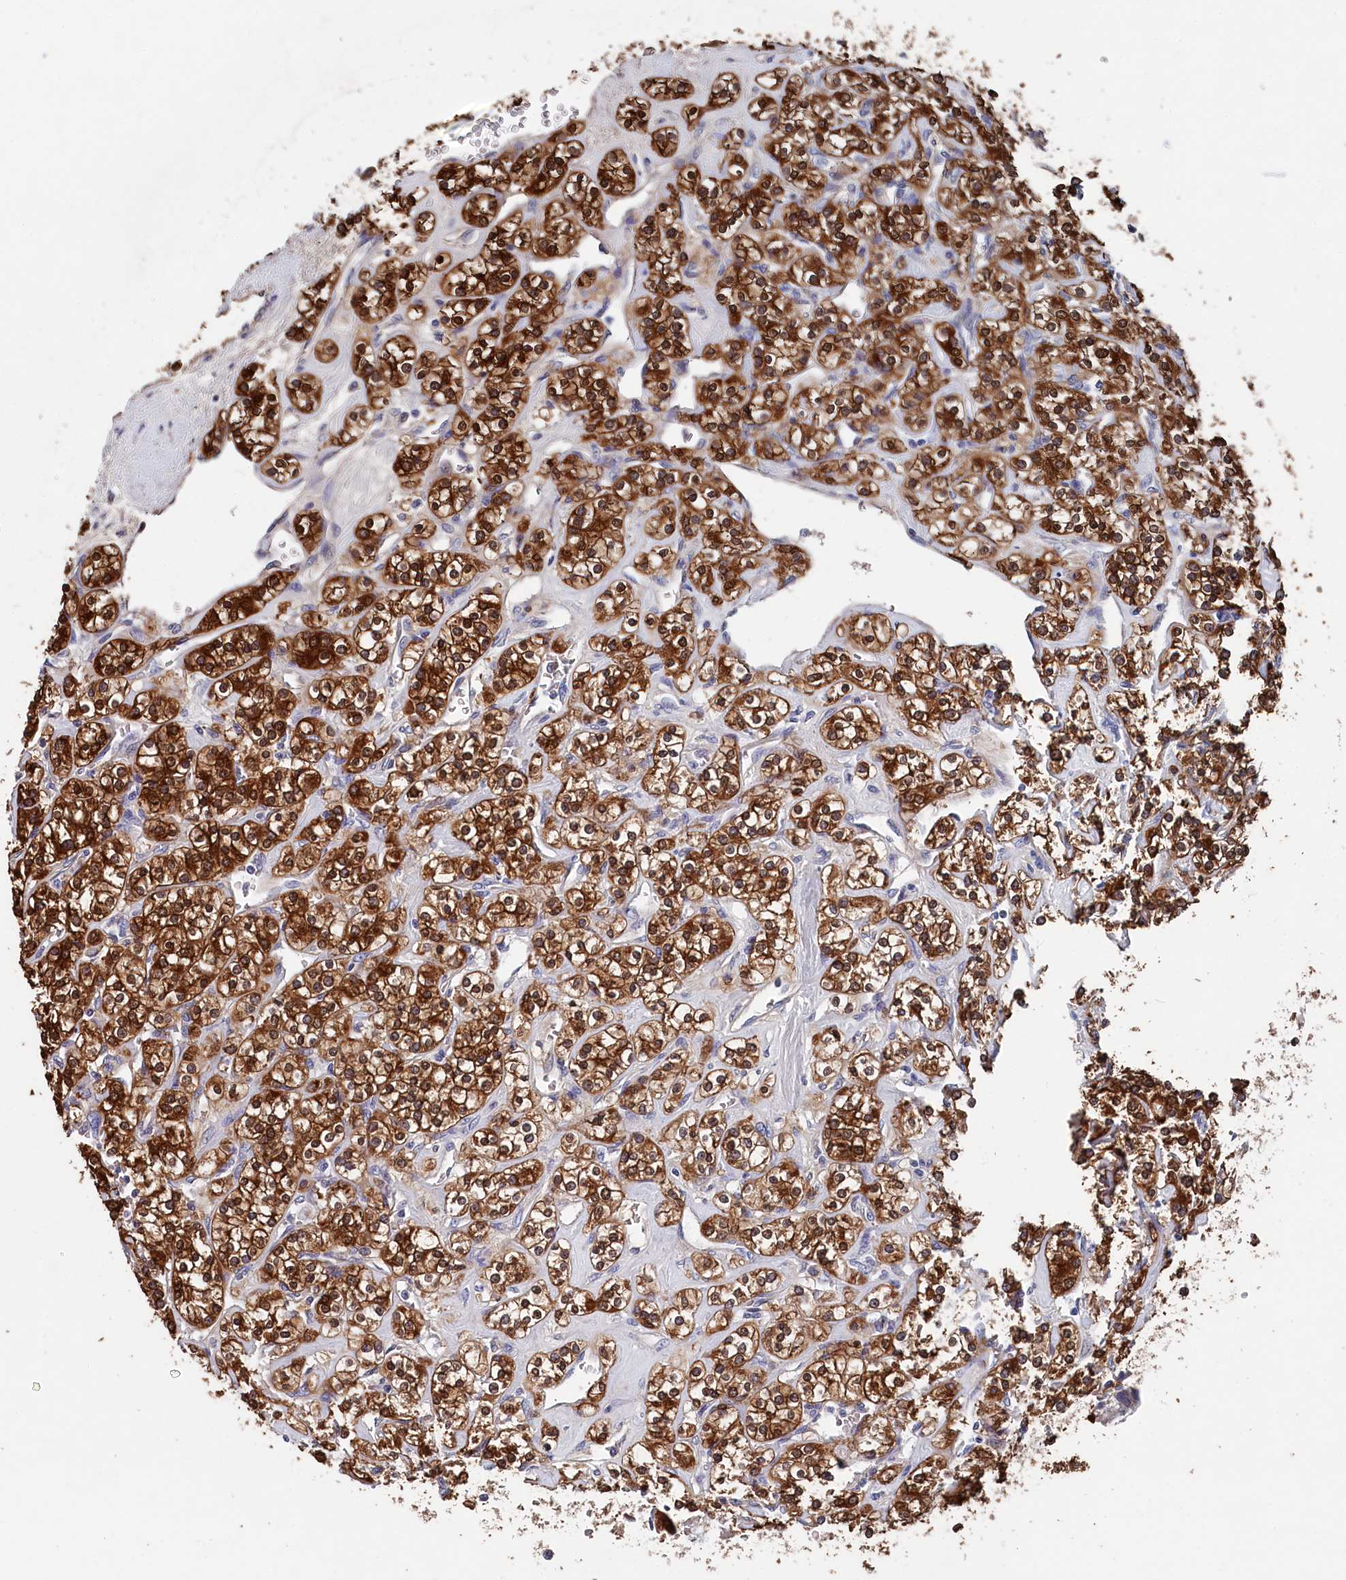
{"staining": {"intensity": "strong", "quantity": ">75%", "location": "cytoplasmic/membranous"}, "tissue": "renal cancer", "cell_type": "Tumor cells", "image_type": "cancer", "snomed": [{"axis": "morphology", "description": "Adenocarcinoma, NOS"}, {"axis": "topography", "description": "Kidney"}], "caption": "Protein staining by immunohistochemistry reveals strong cytoplasmic/membranous expression in approximately >75% of tumor cells in renal cancer (adenocarcinoma).", "gene": "BHMT", "patient": {"sex": "male", "age": 77}}